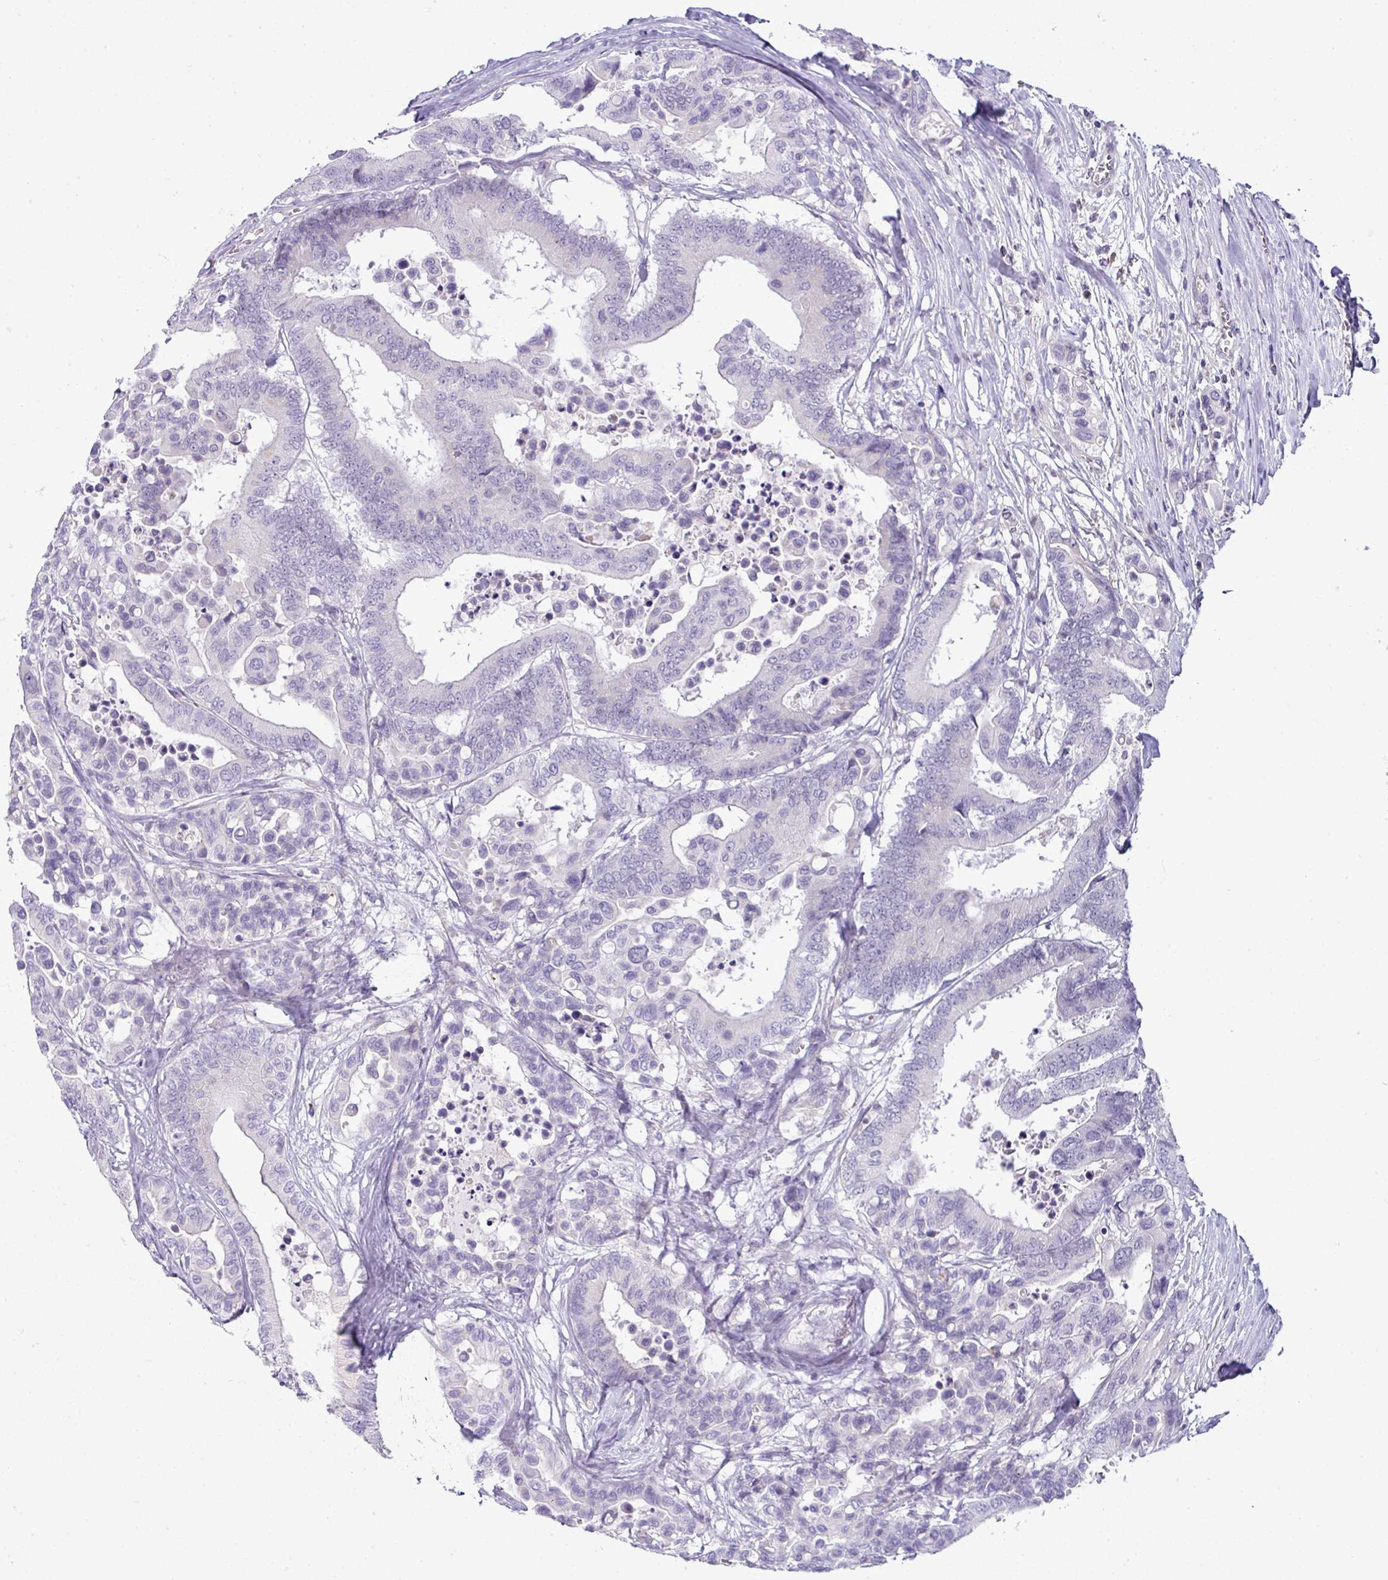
{"staining": {"intensity": "negative", "quantity": "none", "location": "none"}, "tissue": "colorectal cancer", "cell_type": "Tumor cells", "image_type": "cancer", "snomed": [{"axis": "morphology", "description": "Normal tissue, NOS"}, {"axis": "morphology", "description": "Adenocarcinoma, NOS"}, {"axis": "topography", "description": "Colon"}], "caption": "High power microscopy photomicrograph of an IHC micrograph of adenocarcinoma (colorectal), revealing no significant expression in tumor cells.", "gene": "HBEGF", "patient": {"sex": "male", "age": 82}}